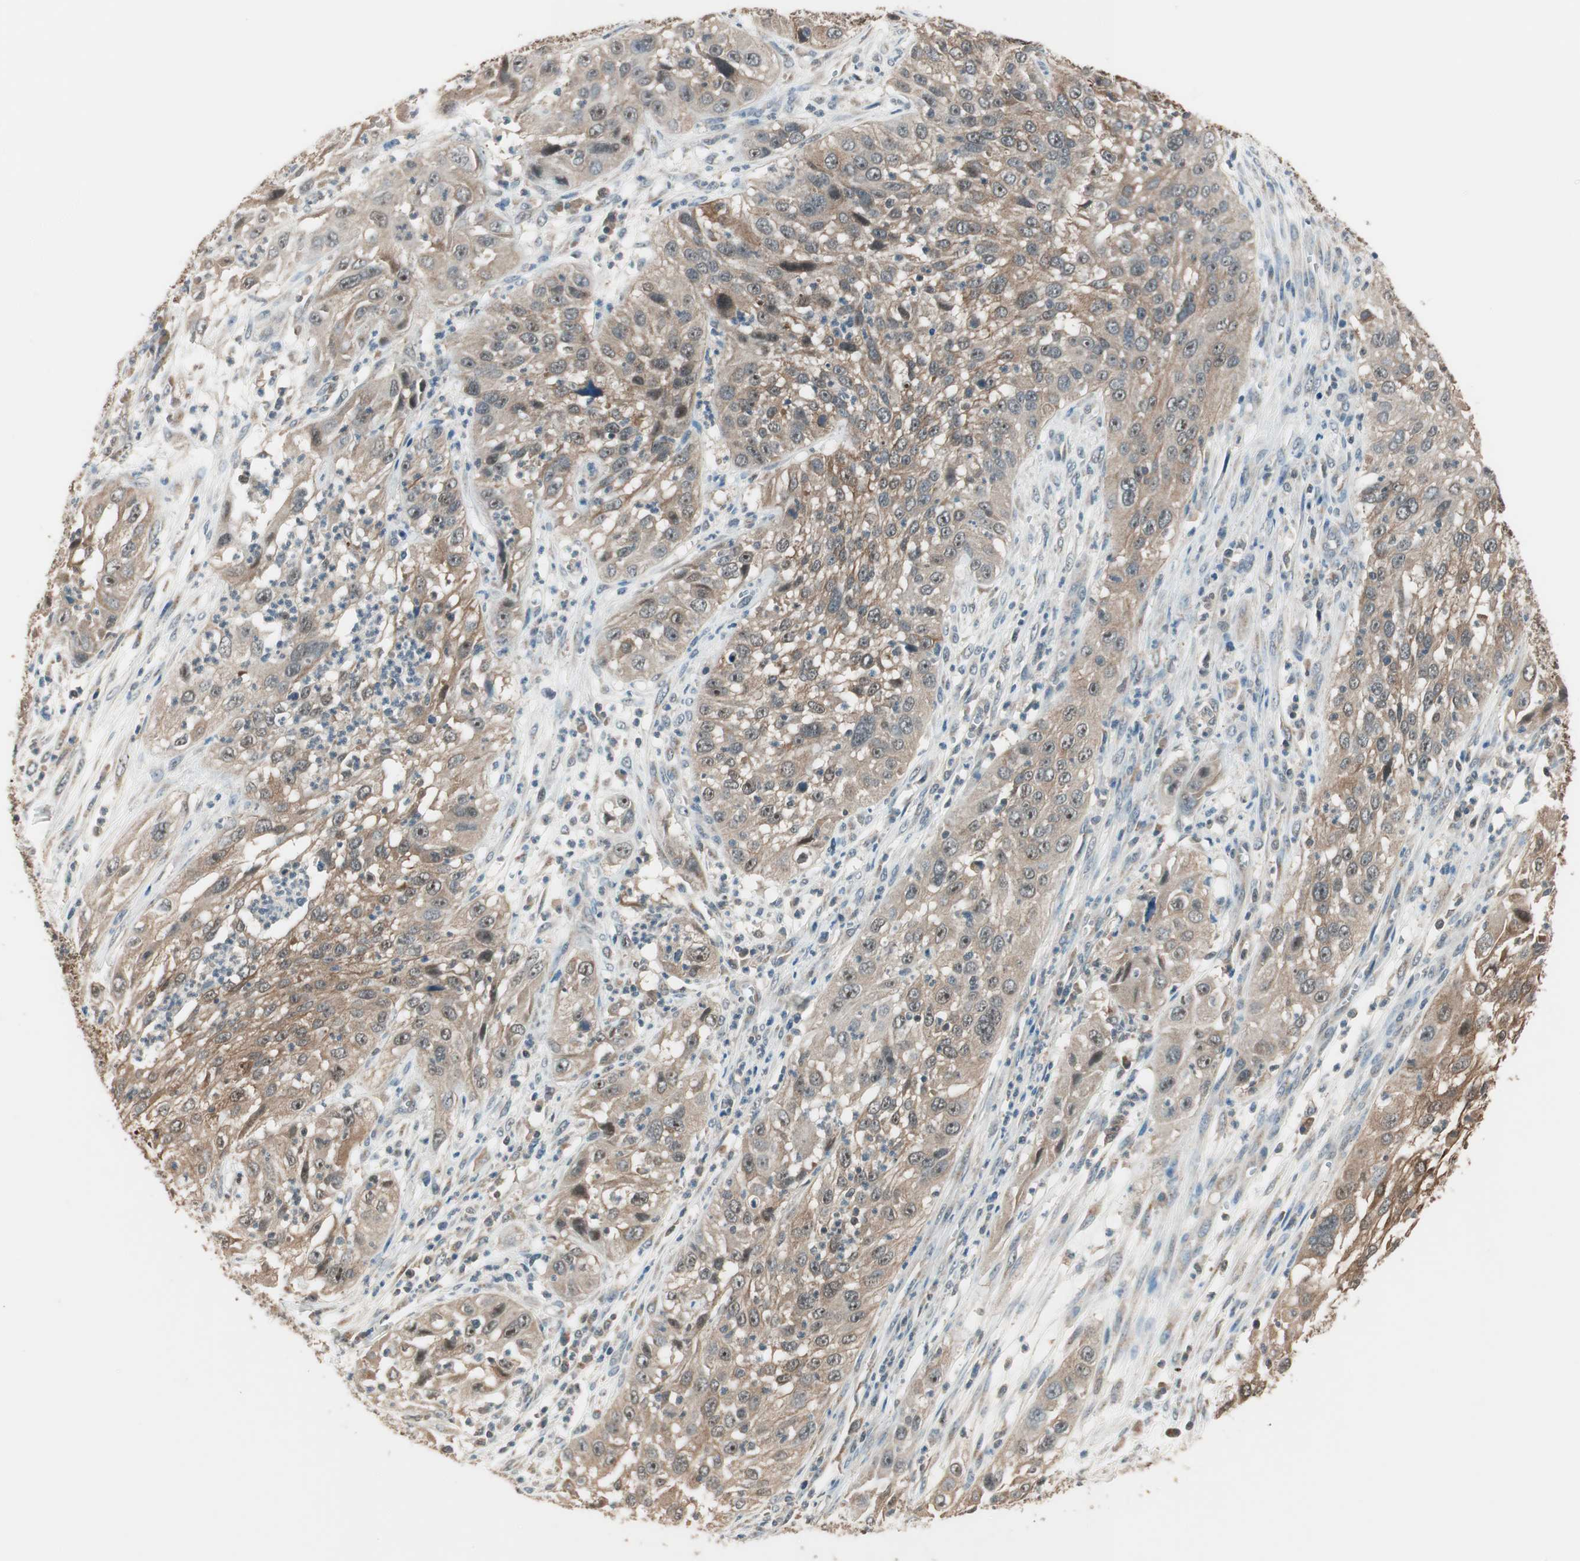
{"staining": {"intensity": "moderate", "quantity": ">75%", "location": "cytoplasmic/membranous"}, "tissue": "cervical cancer", "cell_type": "Tumor cells", "image_type": "cancer", "snomed": [{"axis": "morphology", "description": "Squamous cell carcinoma, NOS"}, {"axis": "topography", "description": "Cervix"}], "caption": "DAB immunohistochemical staining of squamous cell carcinoma (cervical) displays moderate cytoplasmic/membranous protein staining in approximately >75% of tumor cells. (DAB IHC with brightfield microscopy, high magnification).", "gene": "TRIM21", "patient": {"sex": "female", "age": 32}}